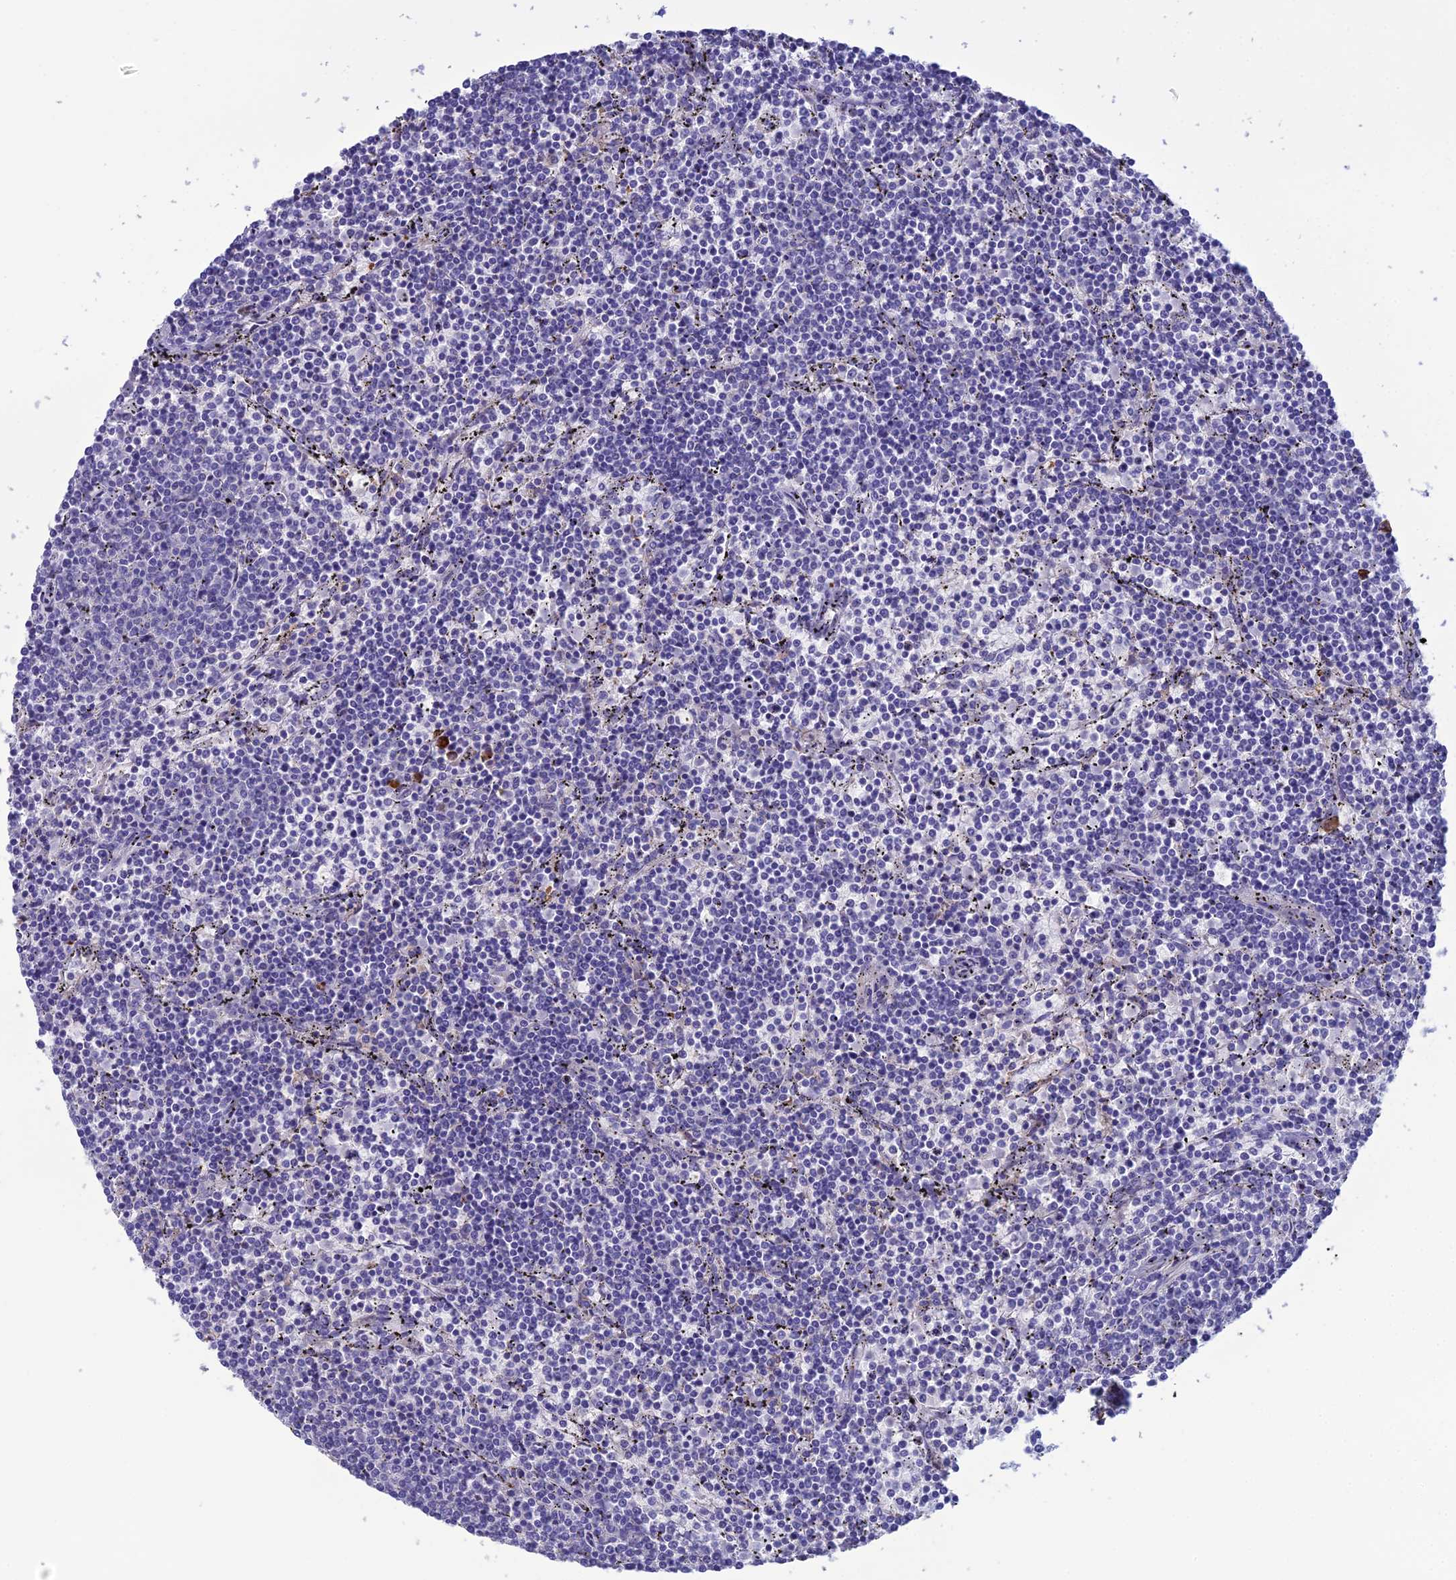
{"staining": {"intensity": "negative", "quantity": "none", "location": "none"}, "tissue": "lymphoma", "cell_type": "Tumor cells", "image_type": "cancer", "snomed": [{"axis": "morphology", "description": "Malignant lymphoma, non-Hodgkin's type, Low grade"}, {"axis": "topography", "description": "Spleen"}], "caption": "High power microscopy histopathology image of an immunohistochemistry (IHC) histopathology image of low-grade malignant lymphoma, non-Hodgkin's type, revealing no significant positivity in tumor cells.", "gene": "CRB2", "patient": {"sex": "female", "age": 50}}